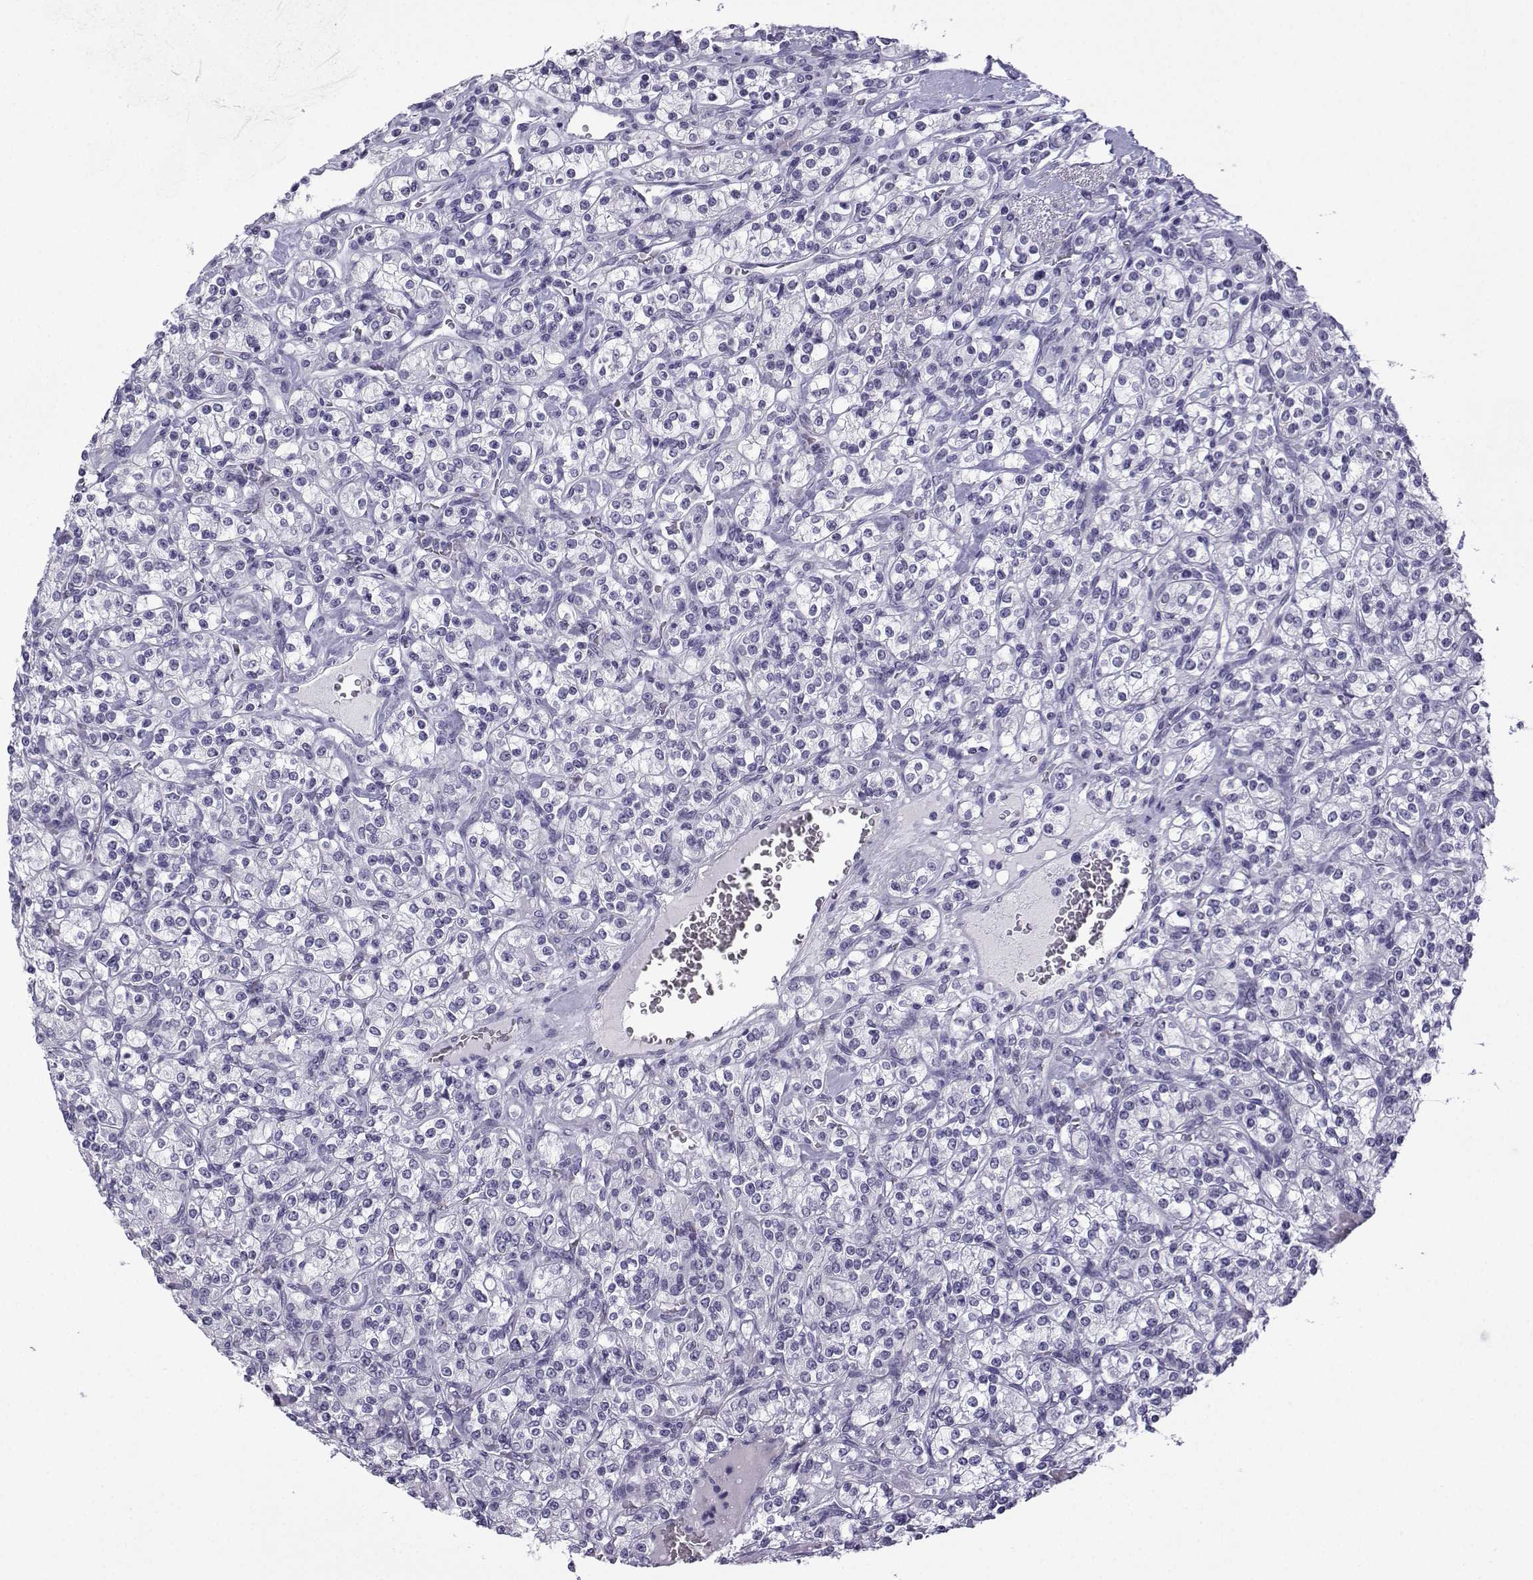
{"staining": {"intensity": "negative", "quantity": "none", "location": "none"}, "tissue": "renal cancer", "cell_type": "Tumor cells", "image_type": "cancer", "snomed": [{"axis": "morphology", "description": "Adenocarcinoma, NOS"}, {"axis": "topography", "description": "Kidney"}], "caption": "Immunohistochemical staining of human renal adenocarcinoma displays no significant positivity in tumor cells.", "gene": "MRGBP", "patient": {"sex": "male", "age": 77}}